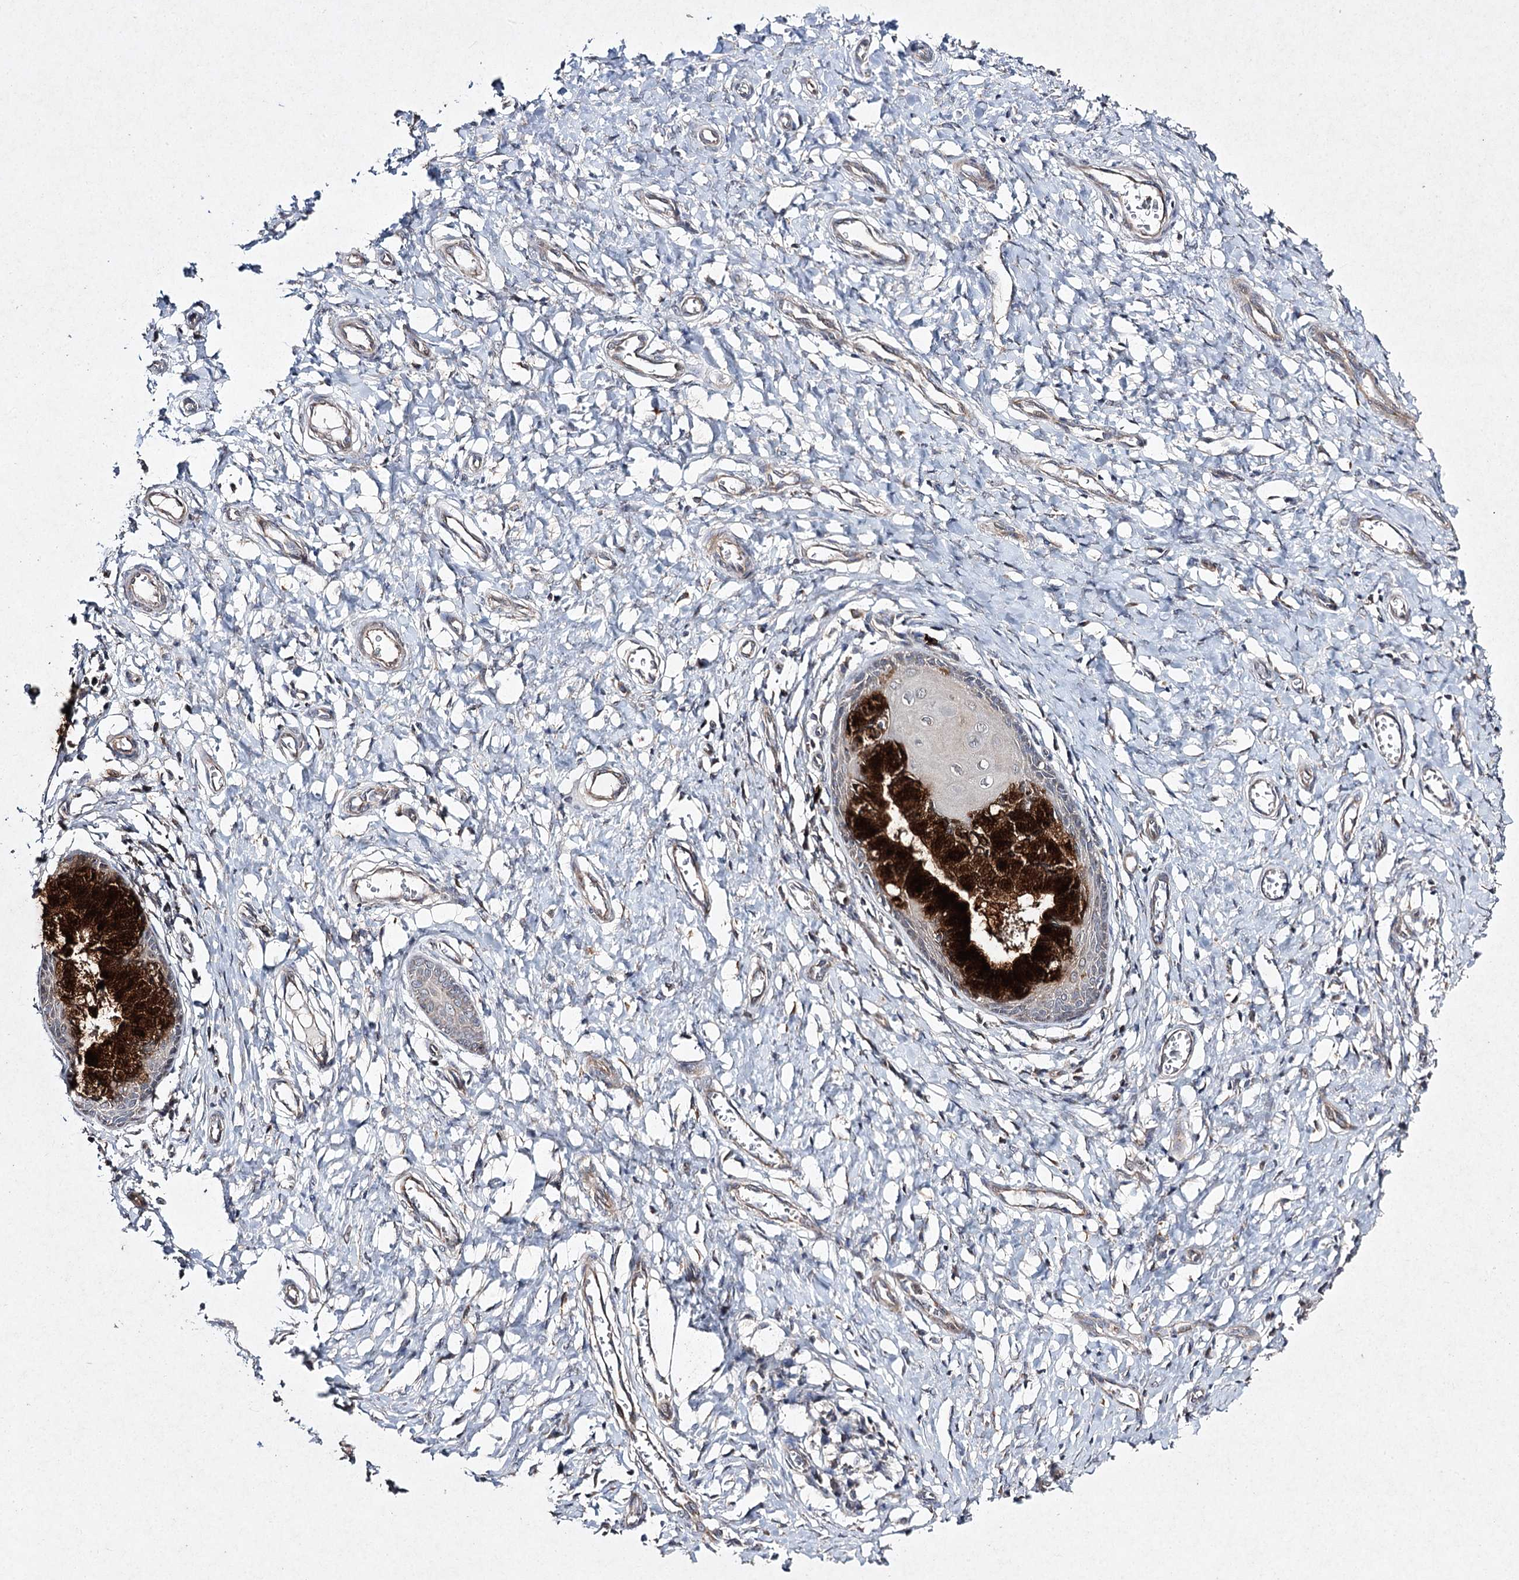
{"staining": {"intensity": "strong", "quantity": ">75%", "location": "cytoplasmic/membranous"}, "tissue": "cervix", "cell_type": "Glandular cells", "image_type": "normal", "snomed": [{"axis": "morphology", "description": "Normal tissue, NOS"}, {"axis": "topography", "description": "Cervix"}], "caption": "This micrograph exhibits immunohistochemistry (IHC) staining of normal human cervix, with high strong cytoplasmic/membranous expression in approximately >75% of glandular cells.", "gene": "FANCL", "patient": {"sex": "female", "age": 55}}